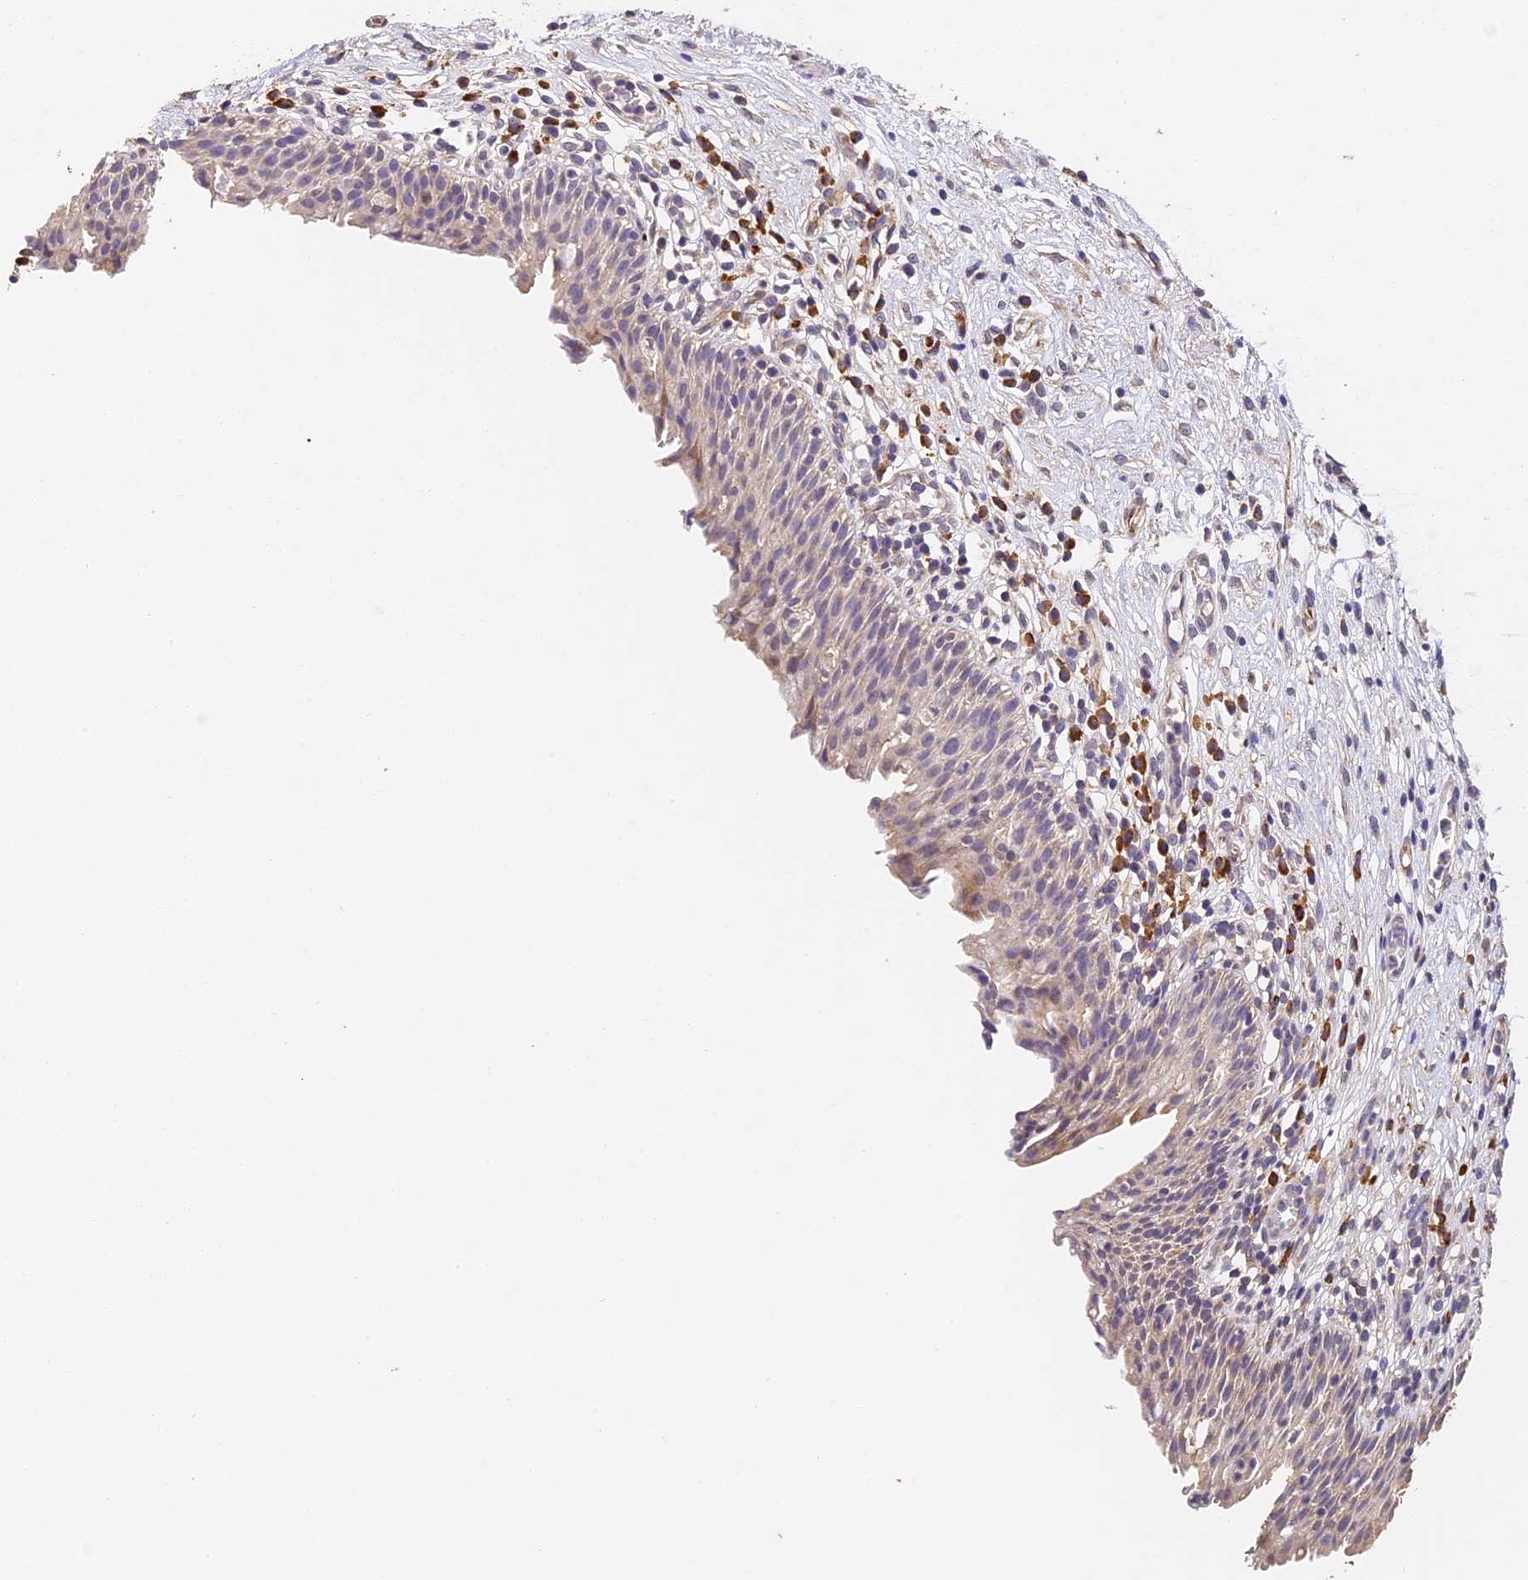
{"staining": {"intensity": "moderate", "quantity": "<25%", "location": "cytoplasmic/membranous"}, "tissue": "urinary bladder", "cell_type": "Urothelial cells", "image_type": "normal", "snomed": [{"axis": "morphology", "description": "Normal tissue, NOS"}, {"axis": "morphology", "description": "Inflammation, NOS"}, {"axis": "topography", "description": "Urinary bladder"}], "caption": "A brown stain shows moderate cytoplasmic/membranous positivity of a protein in urothelial cells of normal human urinary bladder.", "gene": "SLC11A1", "patient": {"sex": "male", "age": 63}}